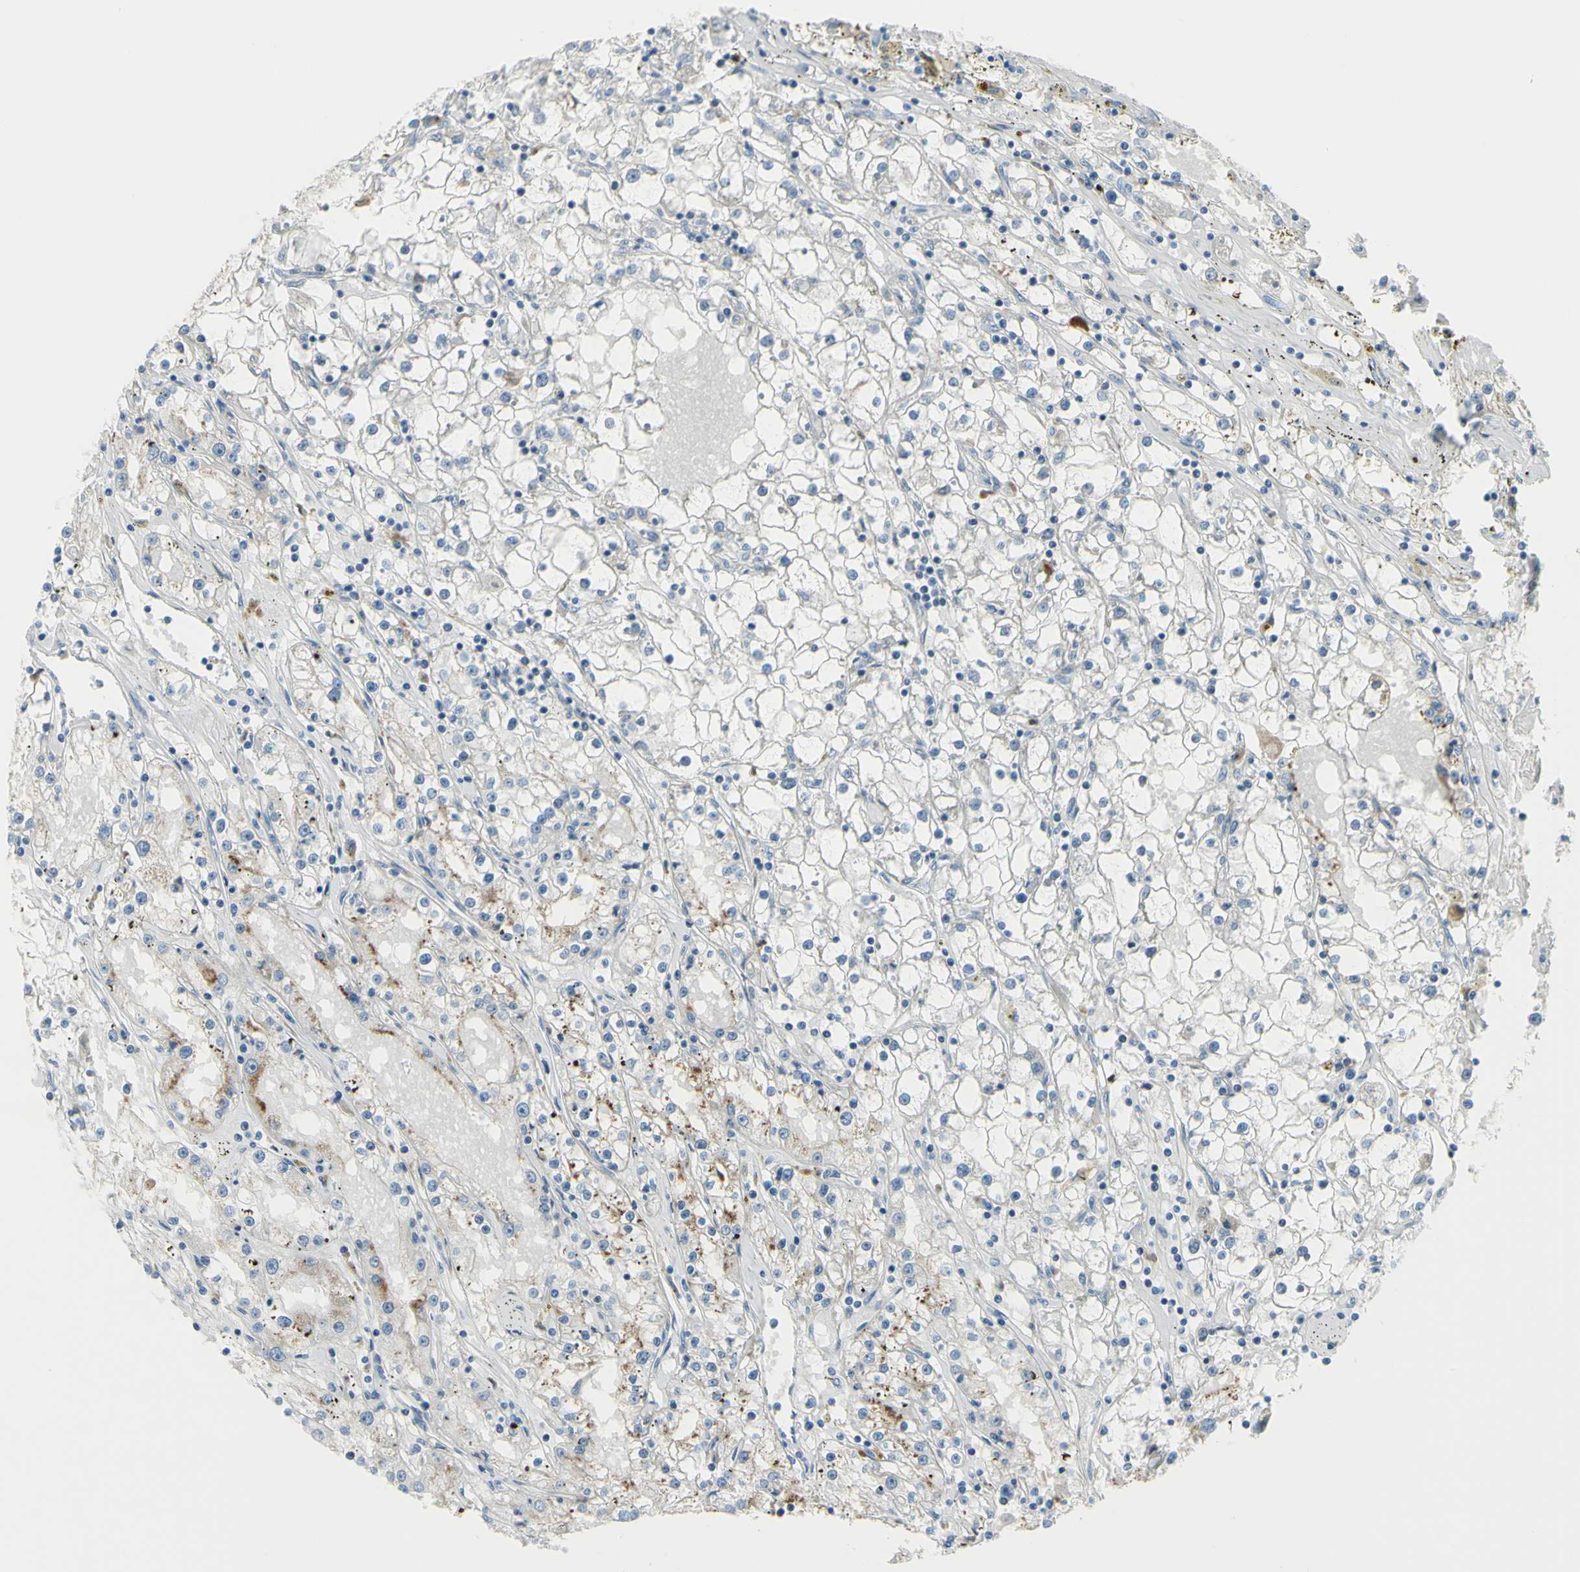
{"staining": {"intensity": "negative", "quantity": "none", "location": "none"}, "tissue": "renal cancer", "cell_type": "Tumor cells", "image_type": "cancer", "snomed": [{"axis": "morphology", "description": "Adenocarcinoma, NOS"}, {"axis": "topography", "description": "Kidney"}], "caption": "Tumor cells show no significant positivity in renal cancer (adenocarcinoma).", "gene": "ZNF557", "patient": {"sex": "male", "age": 56}}